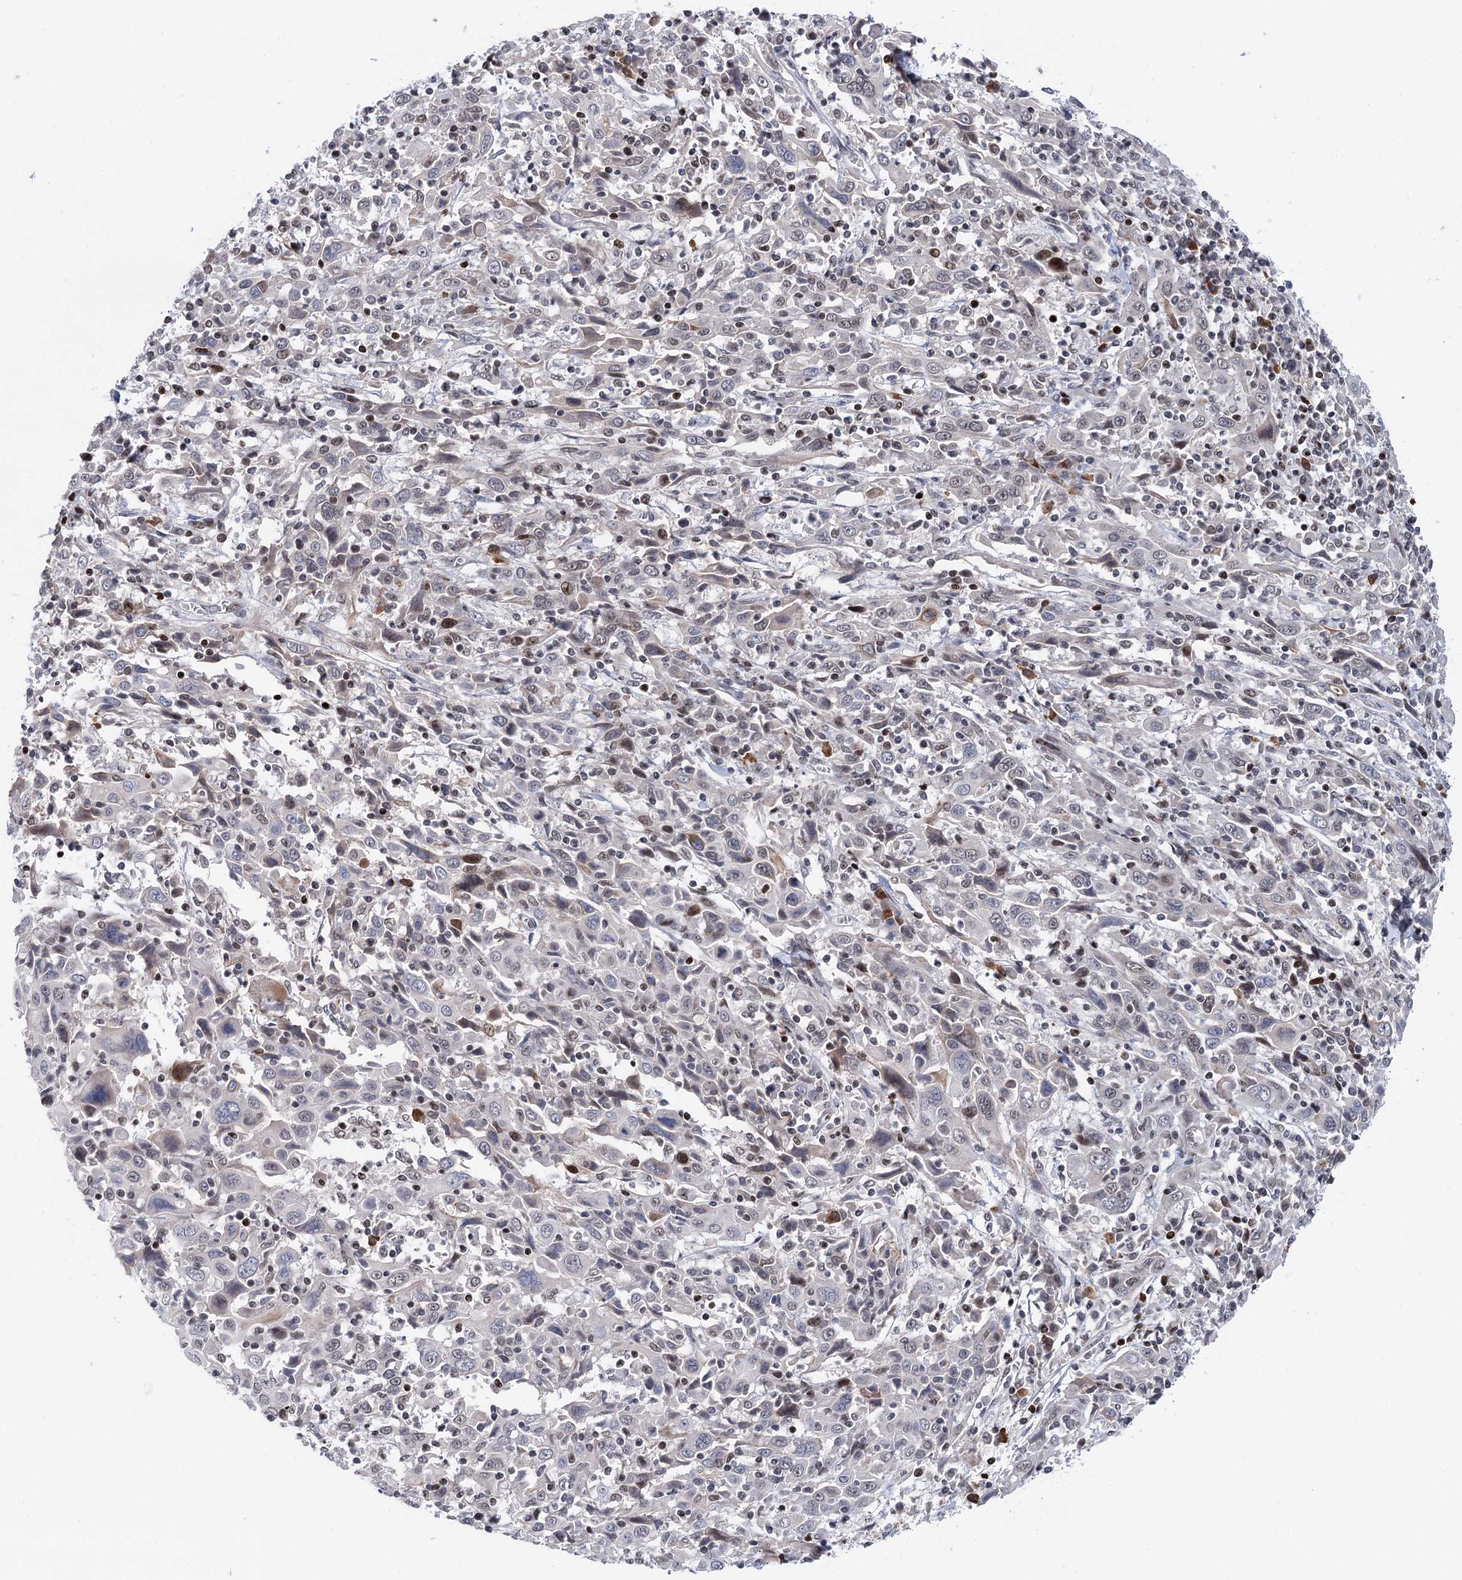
{"staining": {"intensity": "negative", "quantity": "none", "location": "none"}, "tissue": "cervical cancer", "cell_type": "Tumor cells", "image_type": "cancer", "snomed": [{"axis": "morphology", "description": "Squamous cell carcinoma, NOS"}, {"axis": "topography", "description": "Cervix"}], "caption": "There is no significant expression in tumor cells of squamous cell carcinoma (cervical). The staining was performed using DAB (3,3'-diaminobenzidine) to visualize the protein expression in brown, while the nuclei were stained in blue with hematoxylin (Magnification: 20x).", "gene": "ZCCHC10", "patient": {"sex": "female", "age": 46}}